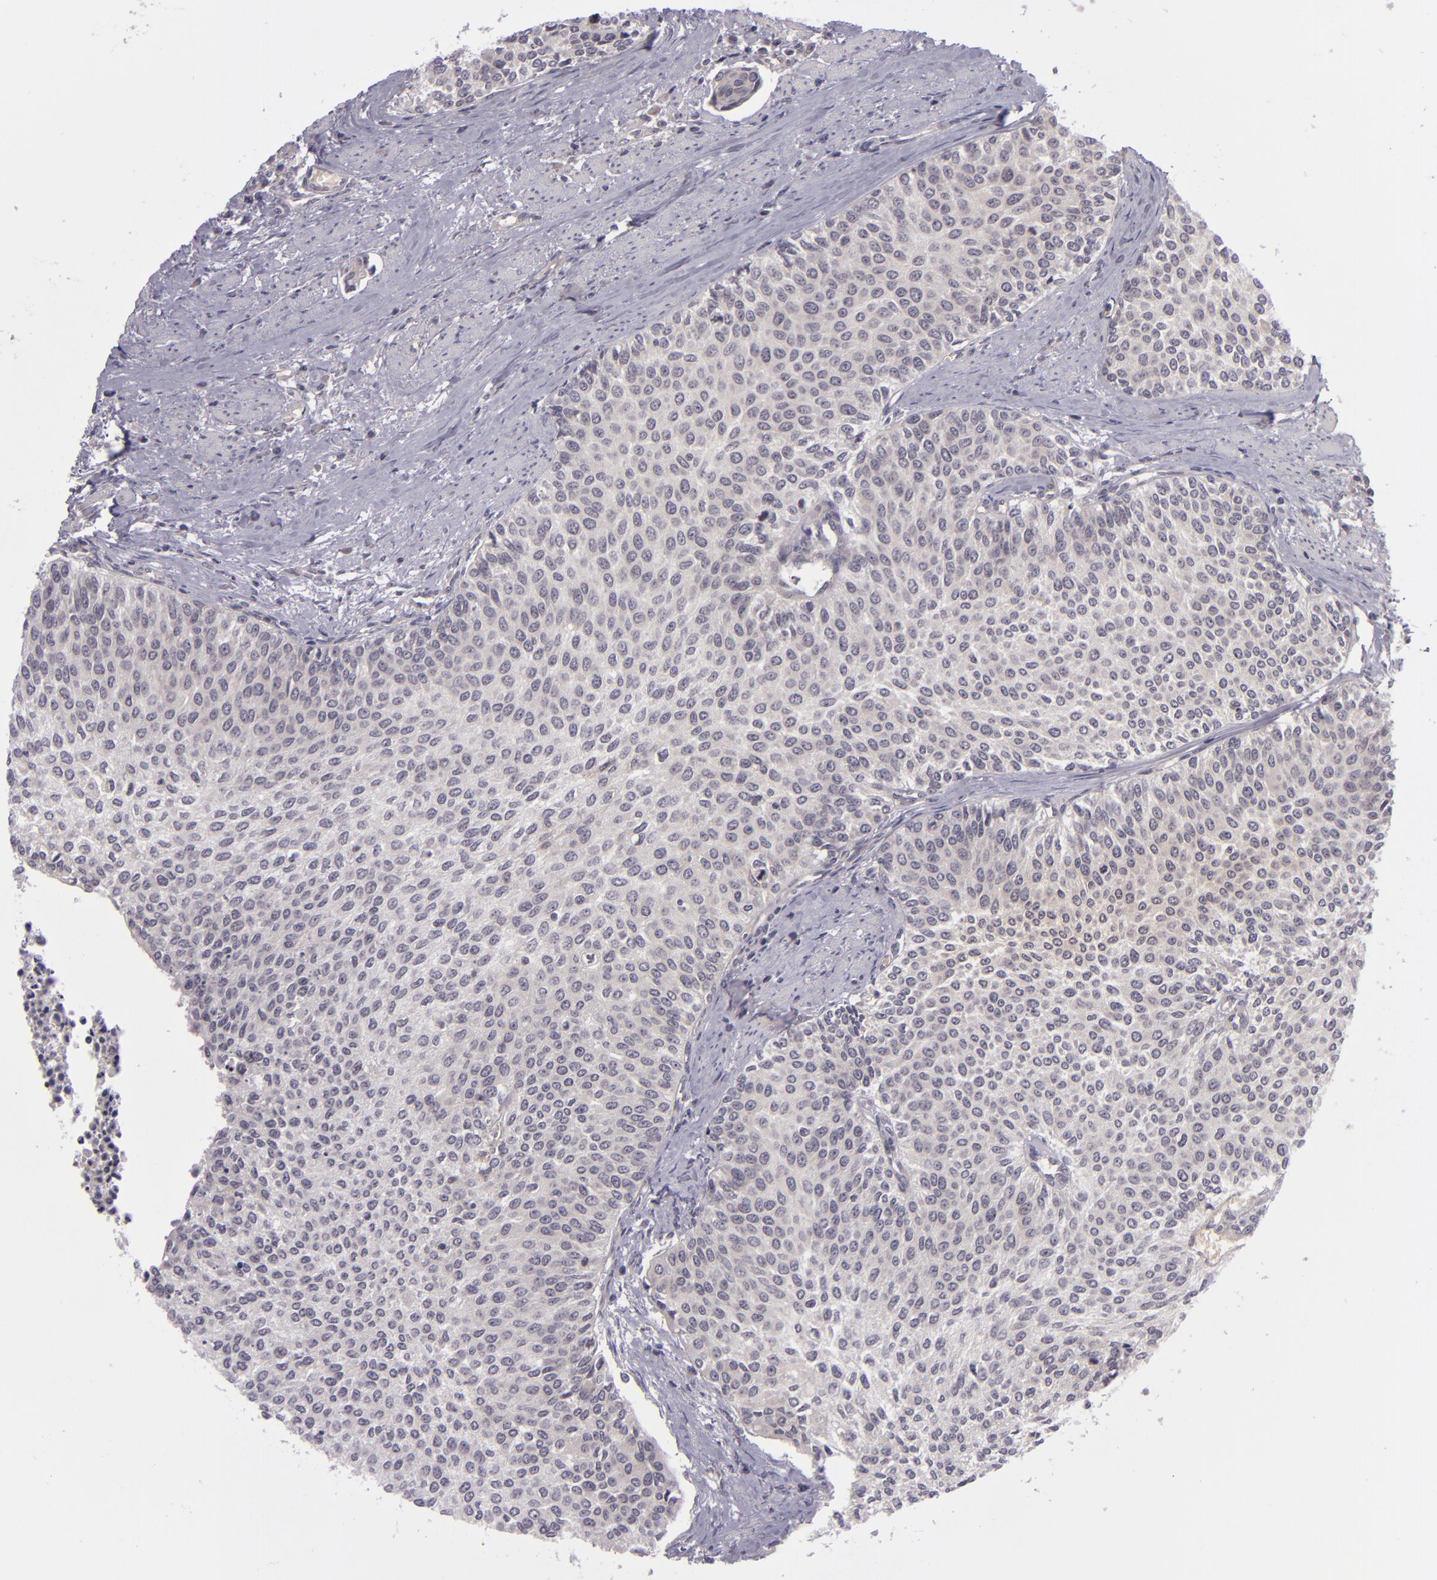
{"staining": {"intensity": "negative", "quantity": "none", "location": "none"}, "tissue": "urothelial cancer", "cell_type": "Tumor cells", "image_type": "cancer", "snomed": [{"axis": "morphology", "description": "Urothelial carcinoma, Low grade"}, {"axis": "topography", "description": "Urinary bladder"}], "caption": "Urothelial cancer stained for a protein using immunohistochemistry (IHC) reveals no positivity tumor cells.", "gene": "CASP8", "patient": {"sex": "female", "age": 73}}